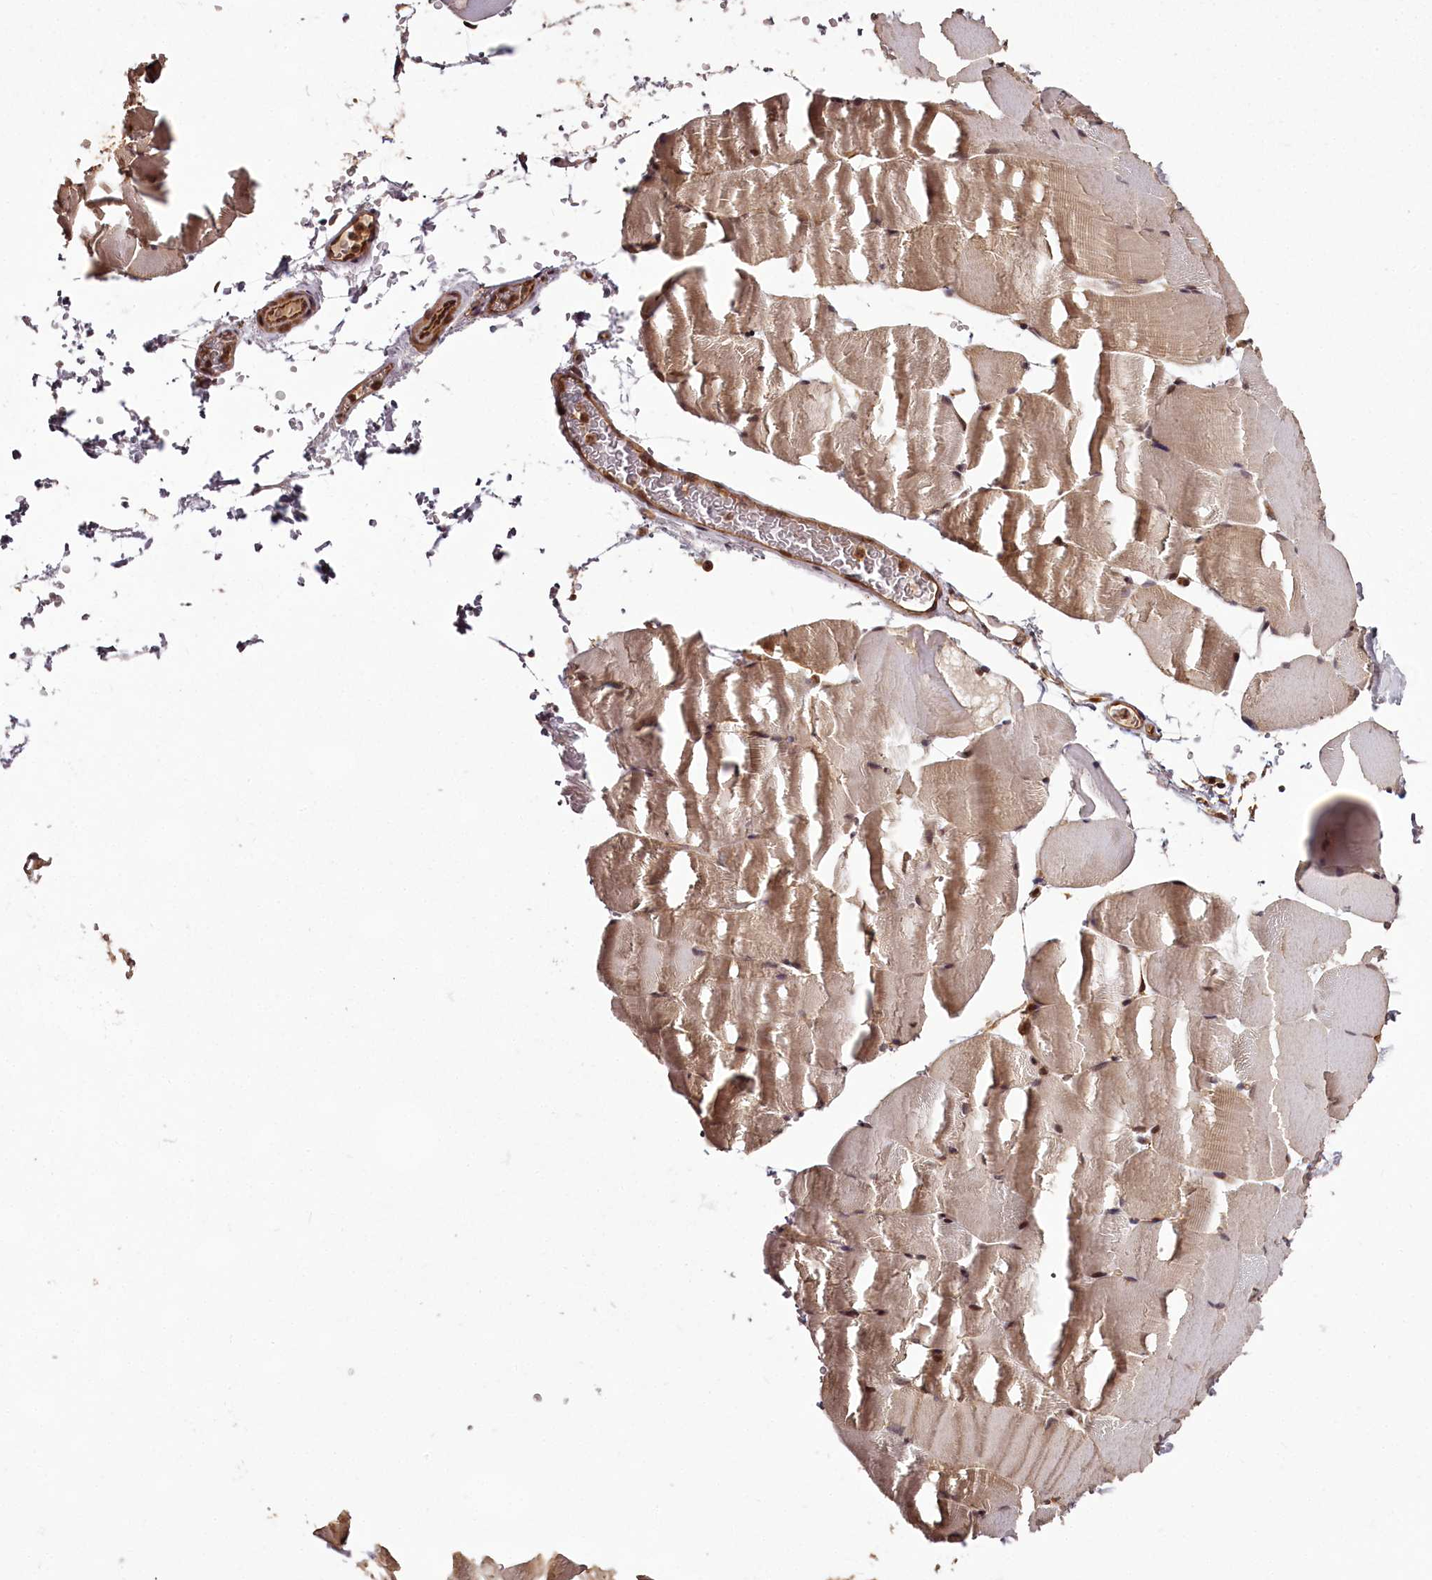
{"staining": {"intensity": "moderate", "quantity": "25%-75%", "location": "cytoplasmic/membranous,nuclear"}, "tissue": "skeletal muscle", "cell_type": "Myocytes", "image_type": "normal", "snomed": [{"axis": "morphology", "description": "Normal tissue, NOS"}, {"axis": "topography", "description": "Skeletal muscle"}, {"axis": "topography", "description": "Parathyroid gland"}], "caption": "Brown immunohistochemical staining in benign skeletal muscle exhibits moderate cytoplasmic/membranous,nuclear expression in approximately 25%-75% of myocytes.", "gene": "MAML3", "patient": {"sex": "female", "age": 37}}